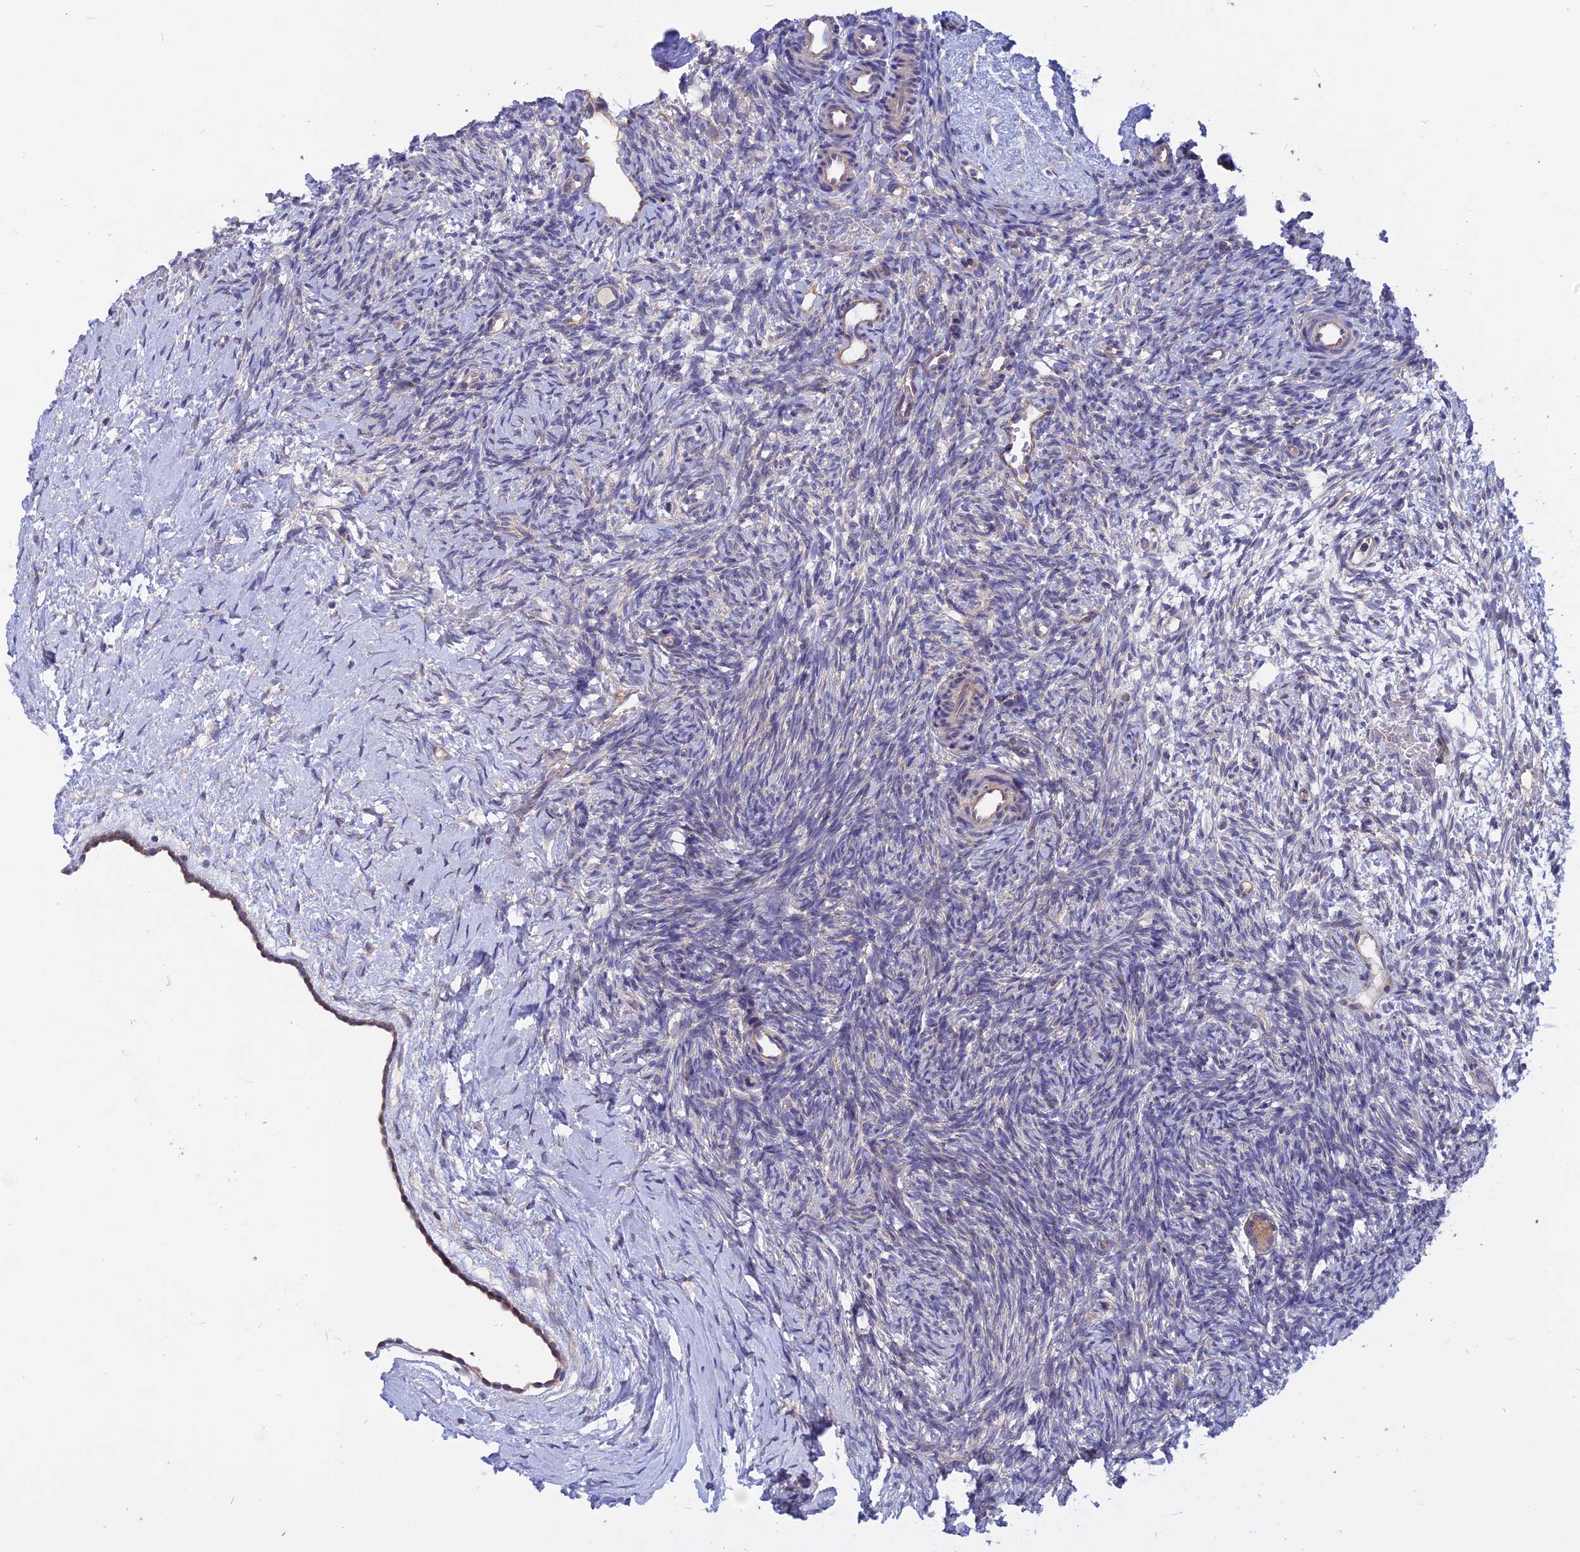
{"staining": {"intensity": "weak", "quantity": ">75%", "location": "cytoplasmic/membranous"}, "tissue": "ovary", "cell_type": "Follicle cells", "image_type": "normal", "snomed": [{"axis": "morphology", "description": "Normal tissue, NOS"}, {"axis": "topography", "description": "Ovary"}], "caption": "Ovary stained with DAB IHC exhibits low levels of weak cytoplasmic/membranous expression in approximately >75% of follicle cells.", "gene": "HYCC1", "patient": {"sex": "female", "age": 39}}